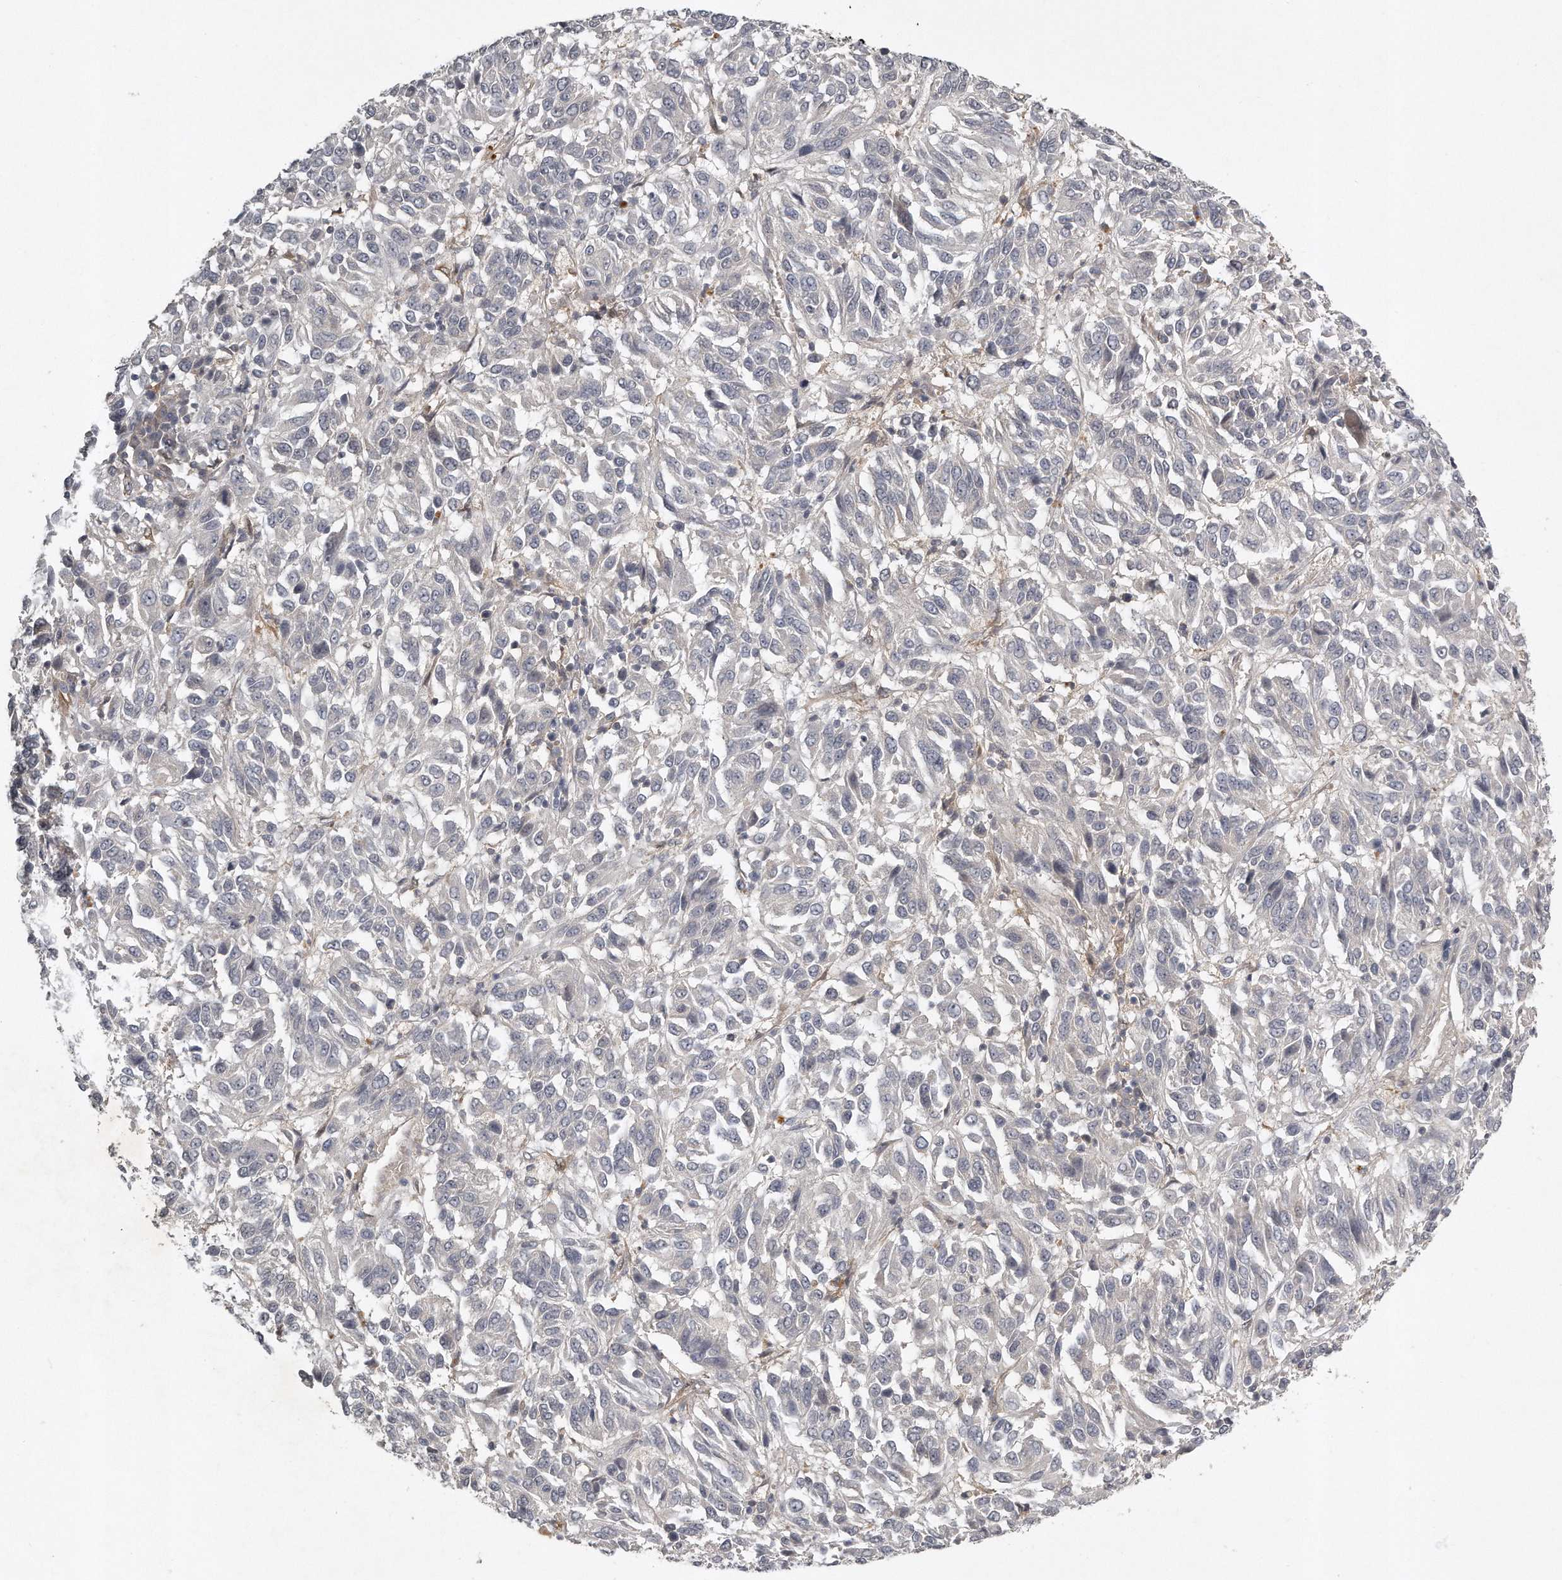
{"staining": {"intensity": "negative", "quantity": "none", "location": "none"}, "tissue": "melanoma", "cell_type": "Tumor cells", "image_type": "cancer", "snomed": [{"axis": "morphology", "description": "Malignant melanoma, Metastatic site"}, {"axis": "topography", "description": "Lung"}], "caption": "Tumor cells show no significant protein positivity in melanoma. Nuclei are stained in blue.", "gene": "GGCT", "patient": {"sex": "male", "age": 64}}